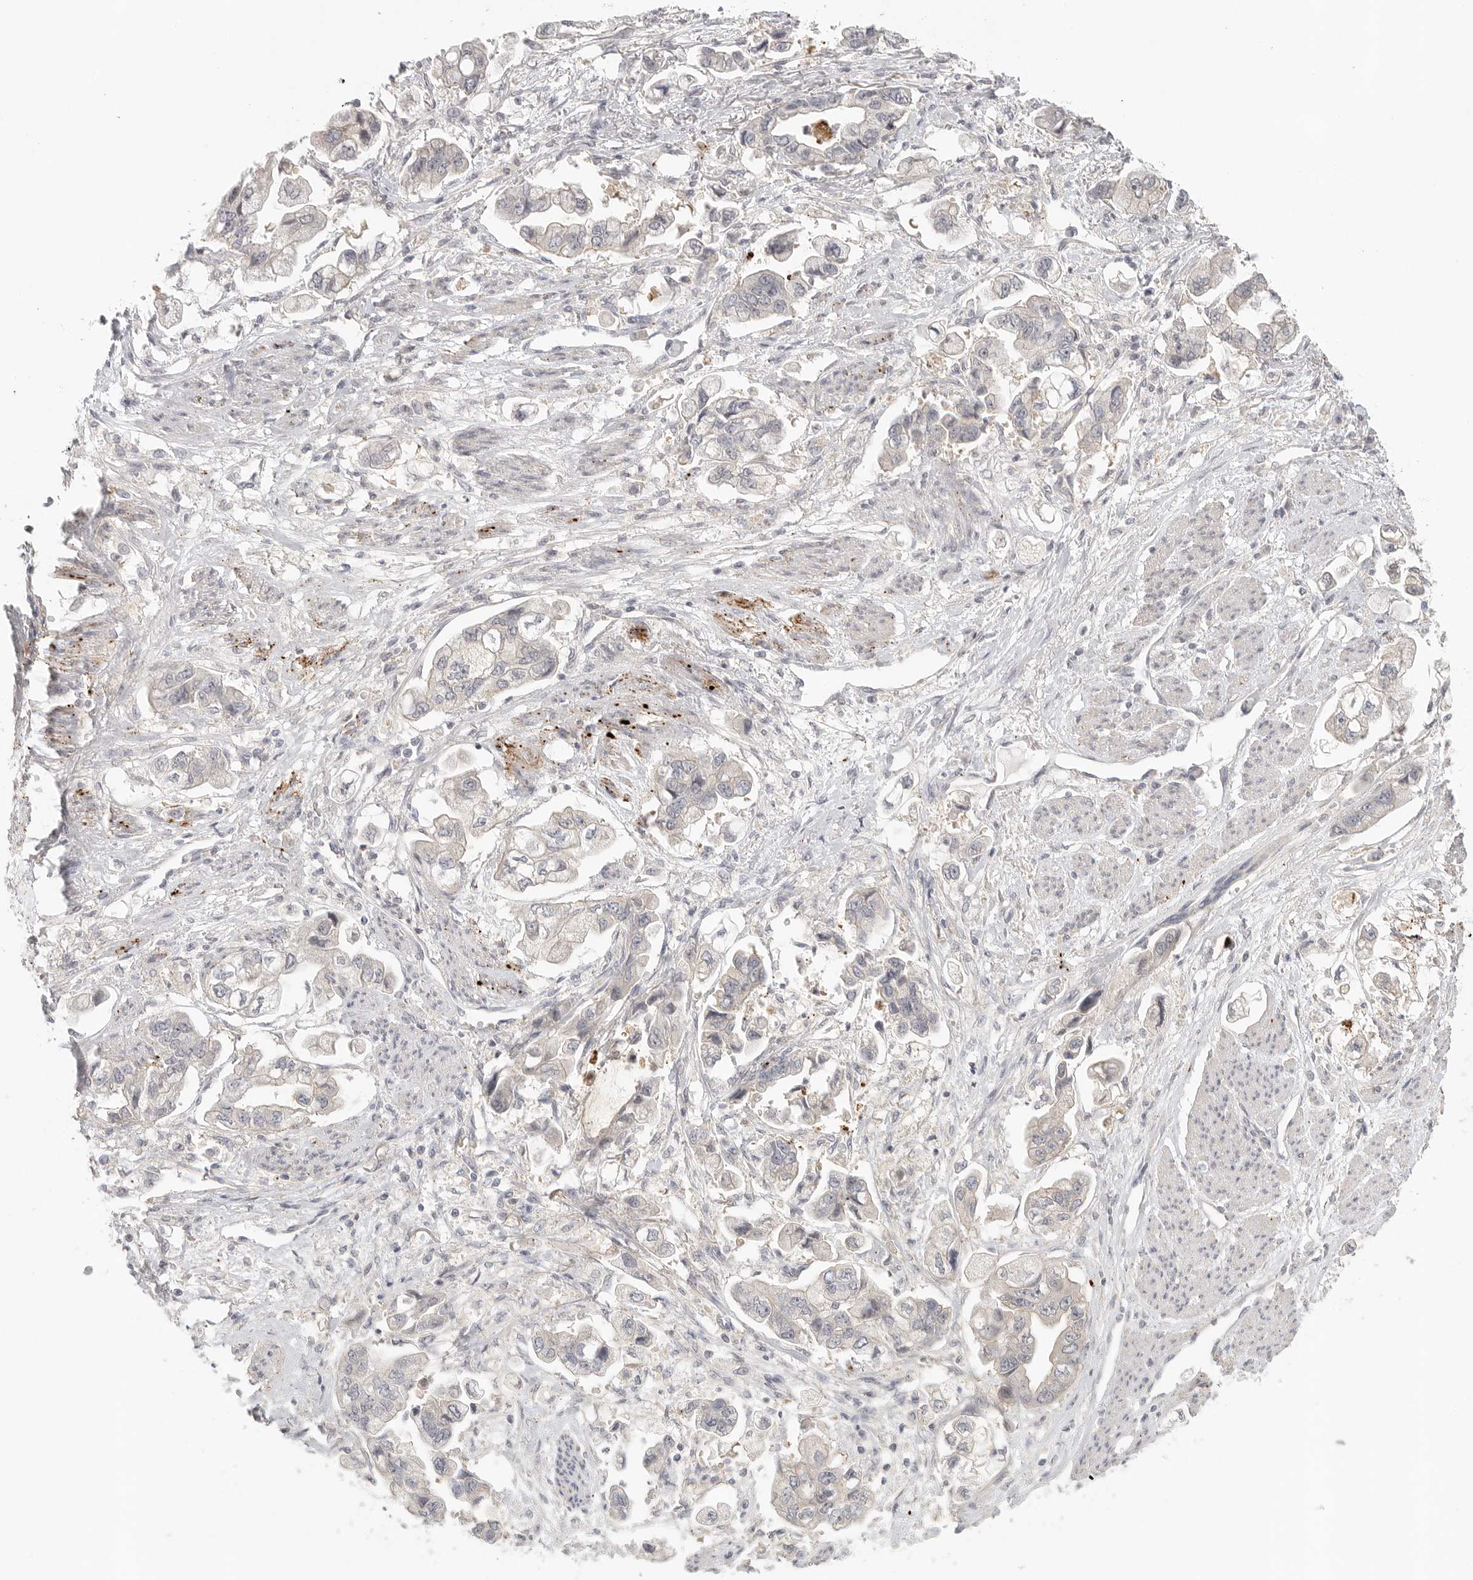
{"staining": {"intensity": "negative", "quantity": "none", "location": "none"}, "tissue": "stomach cancer", "cell_type": "Tumor cells", "image_type": "cancer", "snomed": [{"axis": "morphology", "description": "Adenocarcinoma, NOS"}, {"axis": "topography", "description": "Stomach"}], "caption": "Immunohistochemical staining of human stomach cancer (adenocarcinoma) displays no significant expression in tumor cells.", "gene": "HDAC6", "patient": {"sex": "male", "age": 62}}